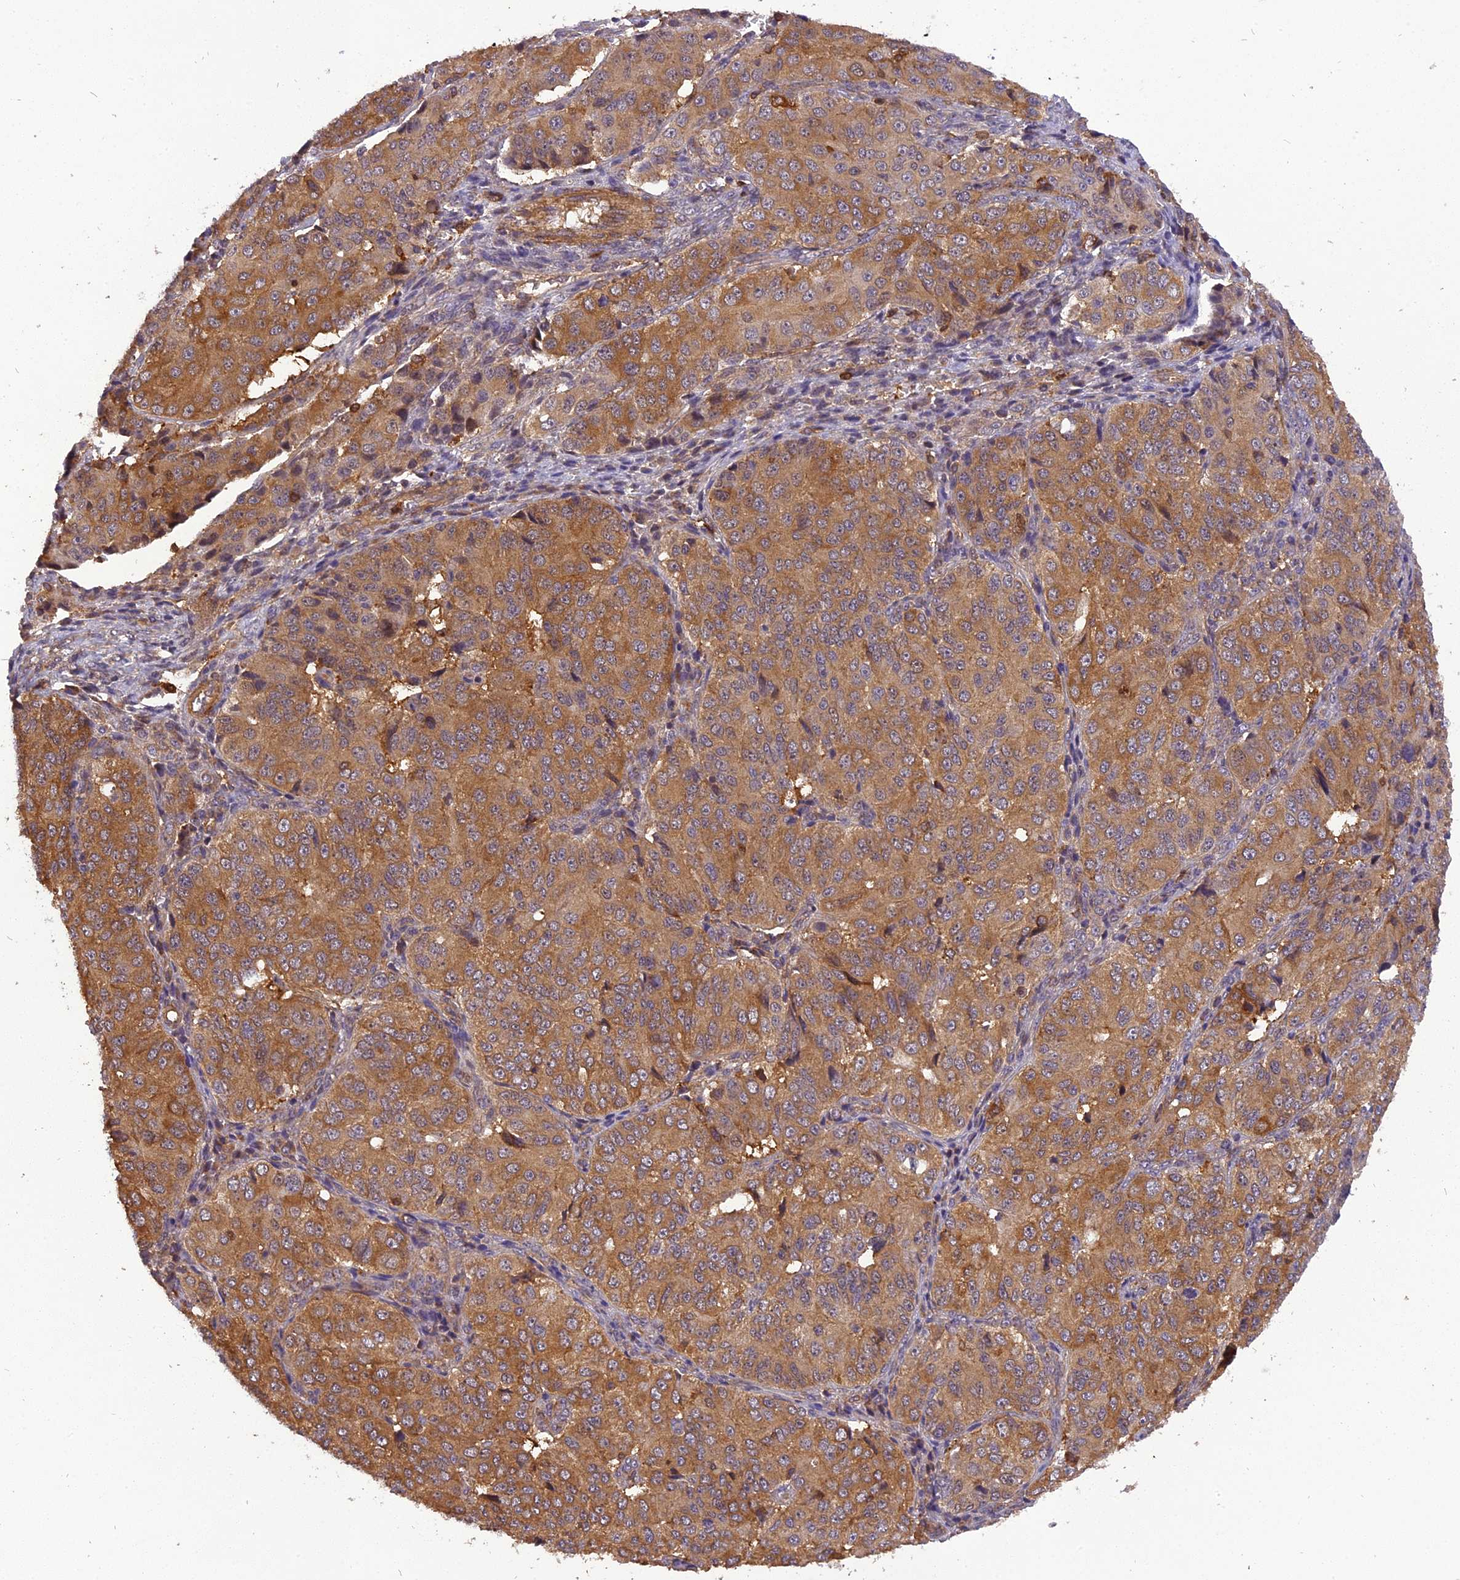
{"staining": {"intensity": "moderate", "quantity": ">75%", "location": "cytoplasmic/membranous"}, "tissue": "ovarian cancer", "cell_type": "Tumor cells", "image_type": "cancer", "snomed": [{"axis": "morphology", "description": "Carcinoma, endometroid"}, {"axis": "topography", "description": "Ovary"}], "caption": "Protein analysis of ovarian endometroid carcinoma tissue demonstrates moderate cytoplasmic/membranous expression in approximately >75% of tumor cells.", "gene": "STOML1", "patient": {"sex": "female", "age": 51}}